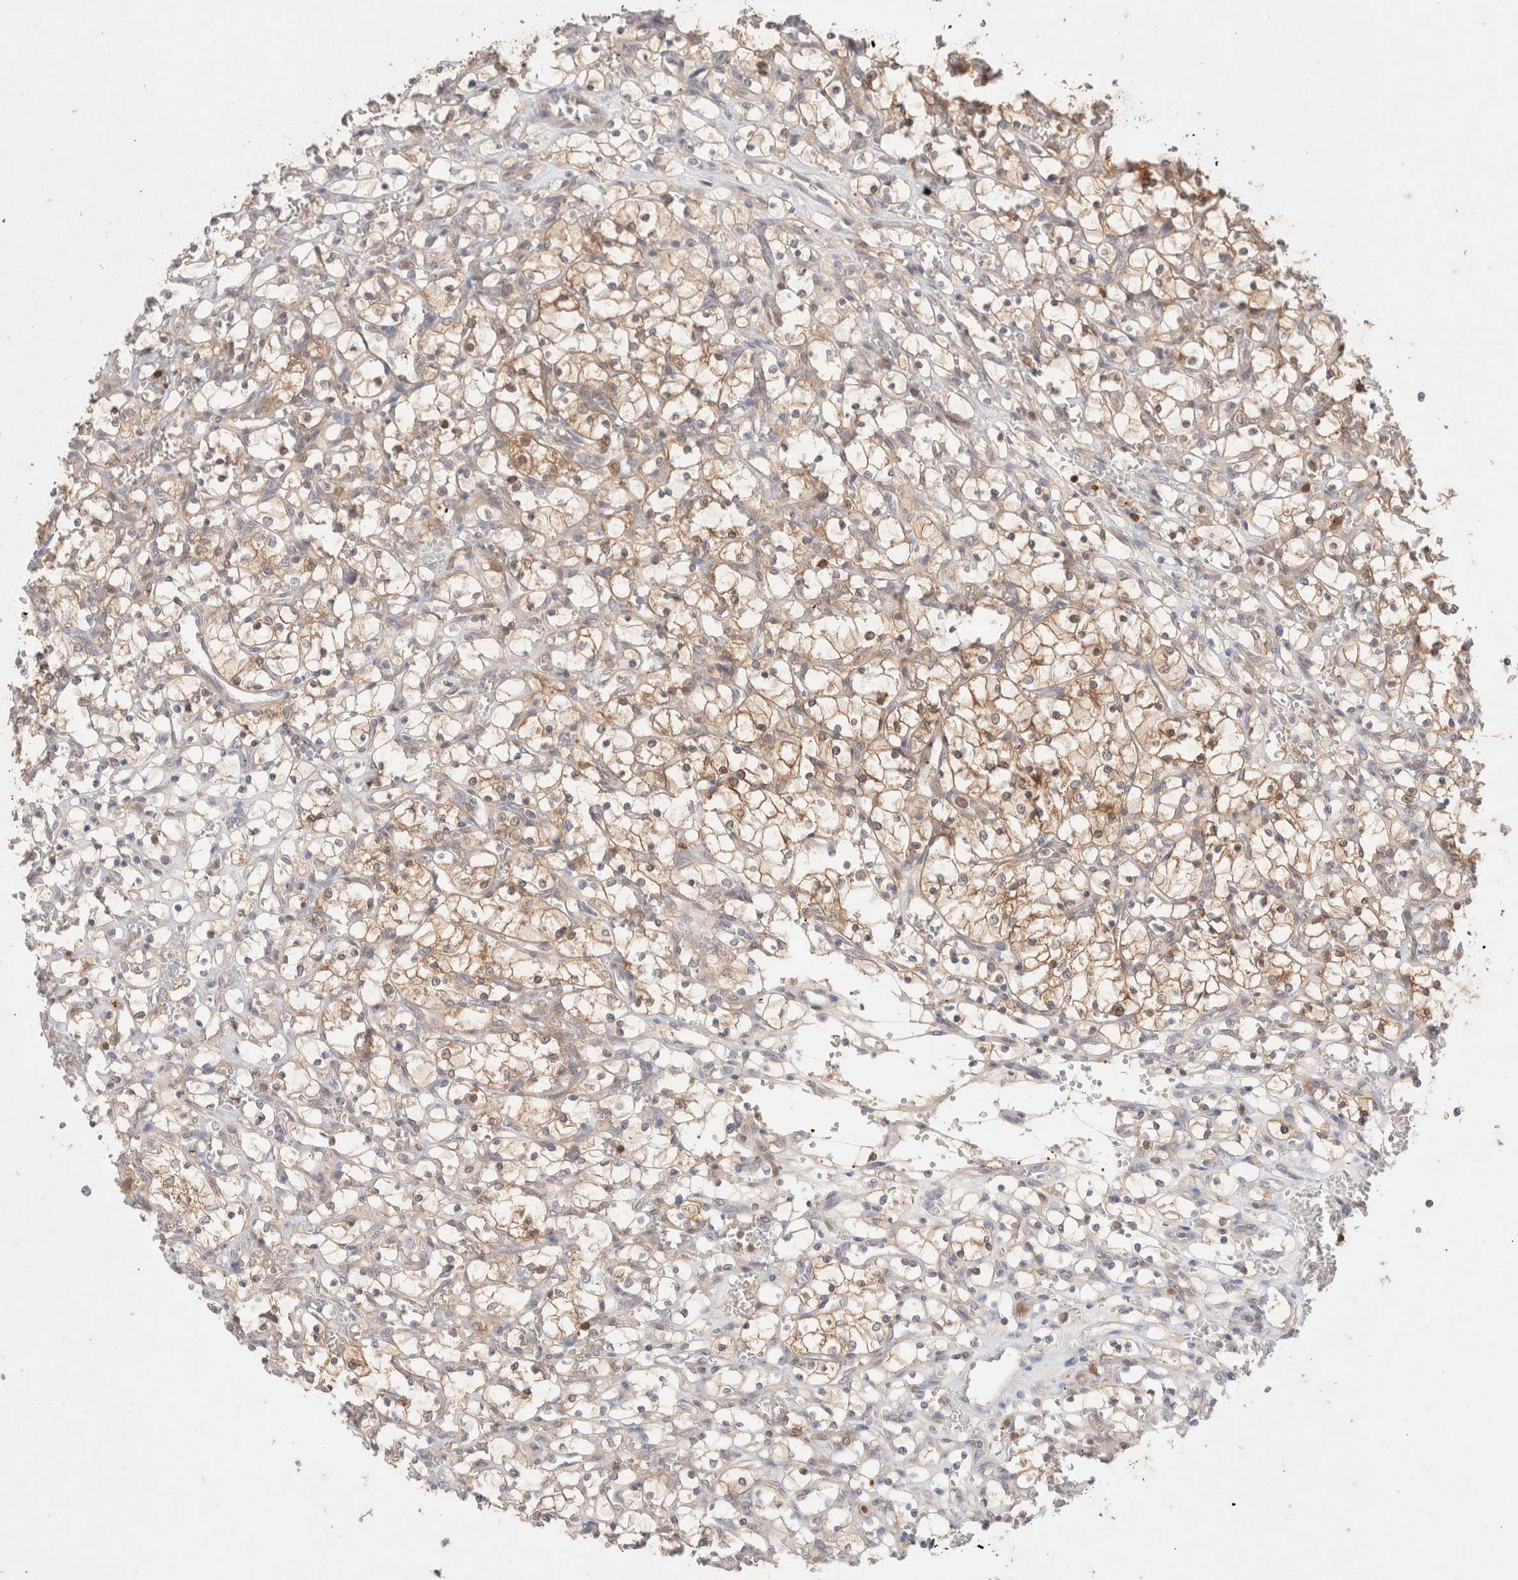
{"staining": {"intensity": "moderate", "quantity": "25%-75%", "location": "cytoplasmic/membranous"}, "tissue": "renal cancer", "cell_type": "Tumor cells", "image_type": "cancer", "snomed": [{"axis": "morphology", "description": "Adenocarcinoma, NOS"}, {"axis": "topography", "description": "Kidney"}], "caption": "A medium amount of moderate cytoplasmic/membranous staining is seen in approximately 25%-75% of tumor cells in renal adenocarcinoma tissue.", "gene": "STARD10", "patient": {"sex": "female", "age": 69}}